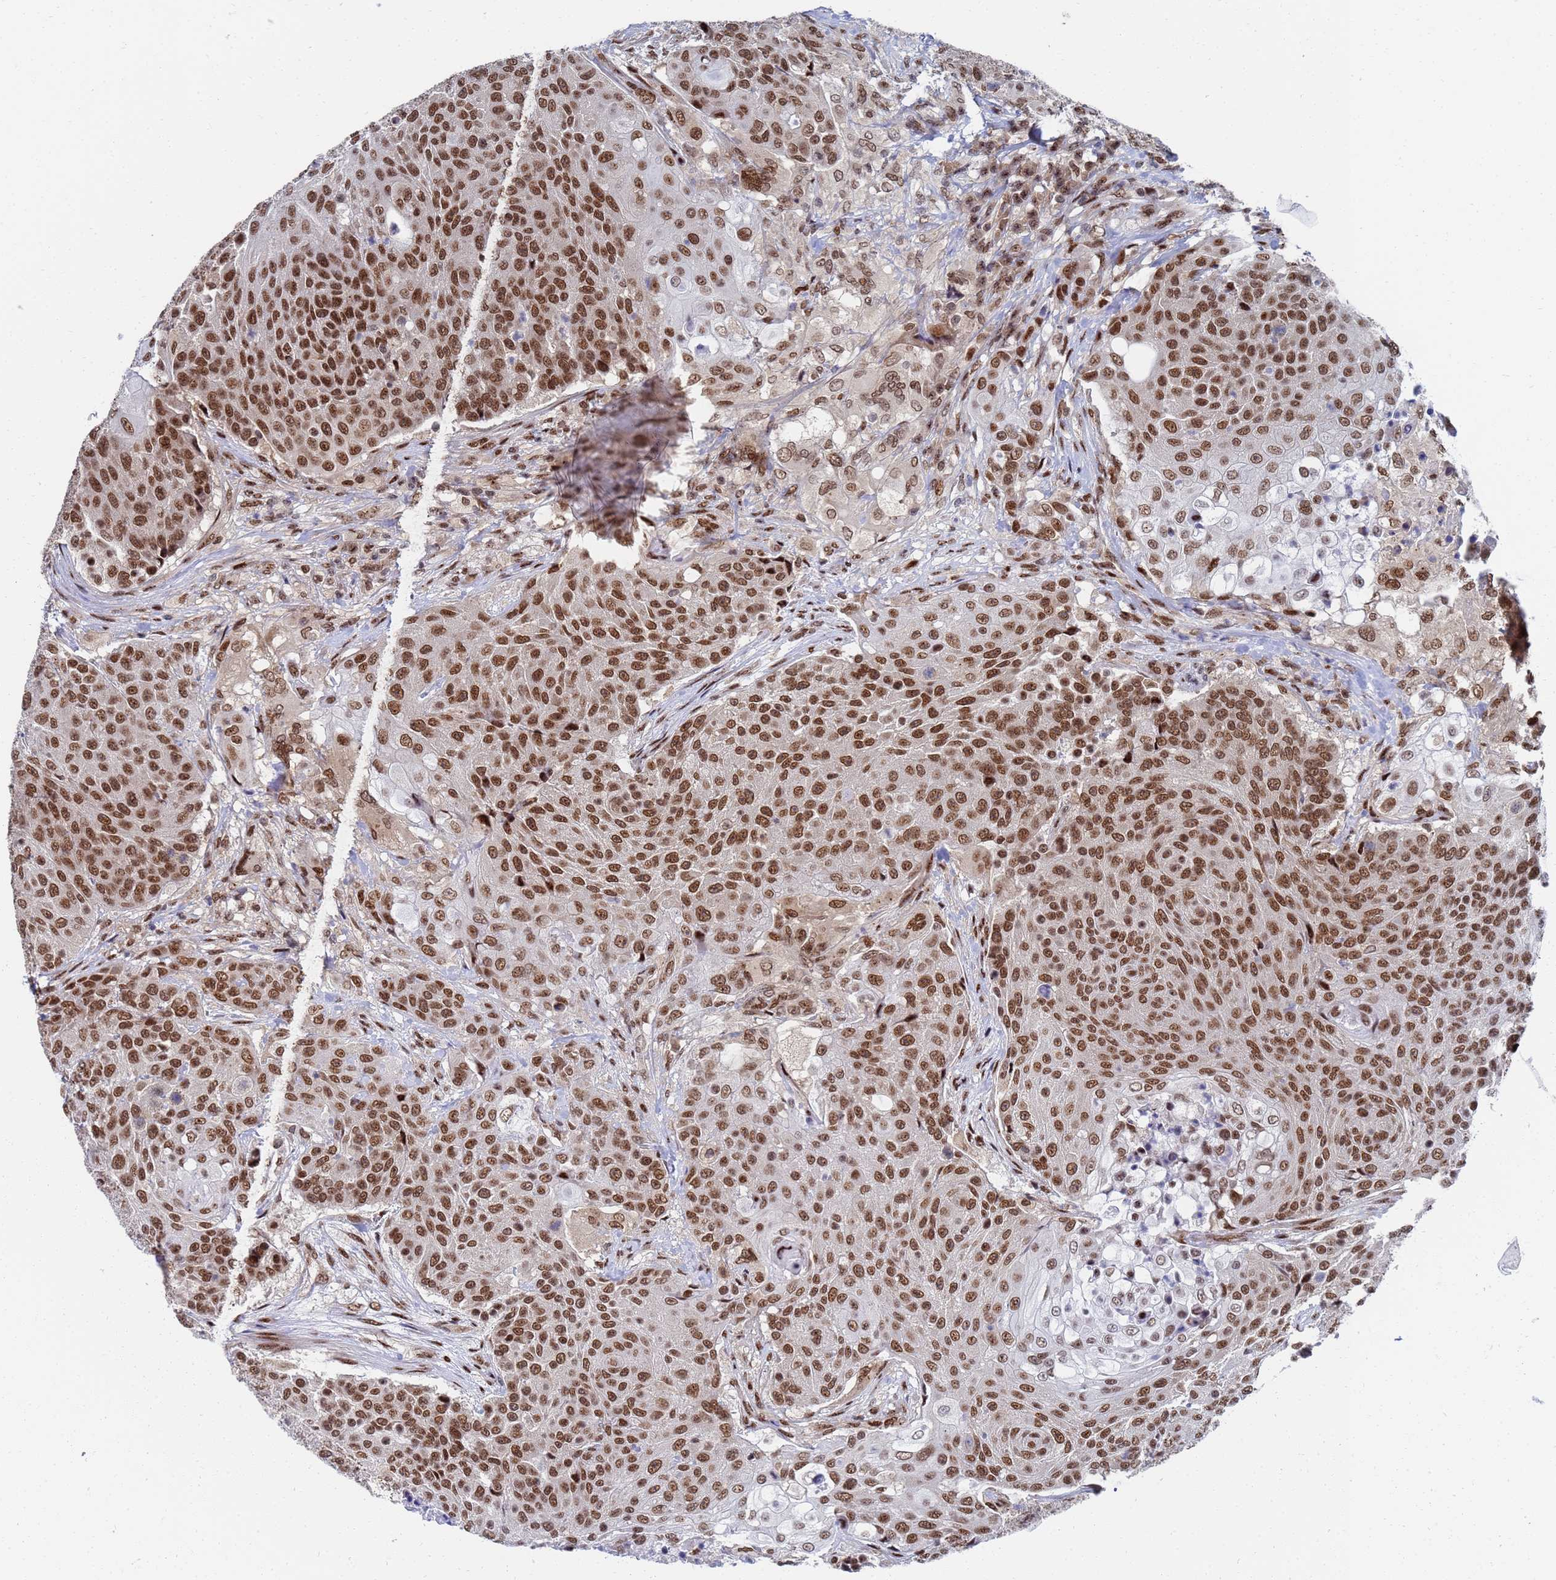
{"staining": {"intensity": "strong", "quantity": ">75%", "location": "nuclear"}, "tissue": "urothelial cancer", "cell_type": "Tumor cells", "image_type": "cancer", "snomed": [{"axis": "morphology", "description": "Urothelial carcinoma, High grade"}, {"axis": "topography", "description": "Urinary bladder"}], "caption": "Human urothelial cancer stained for a protein (brown) reveals strong nuclear positive positivity in approximately >75% of tumor cells.", "gene": "AP5Z1", "patient": {"sex": "female", "age": 63}}